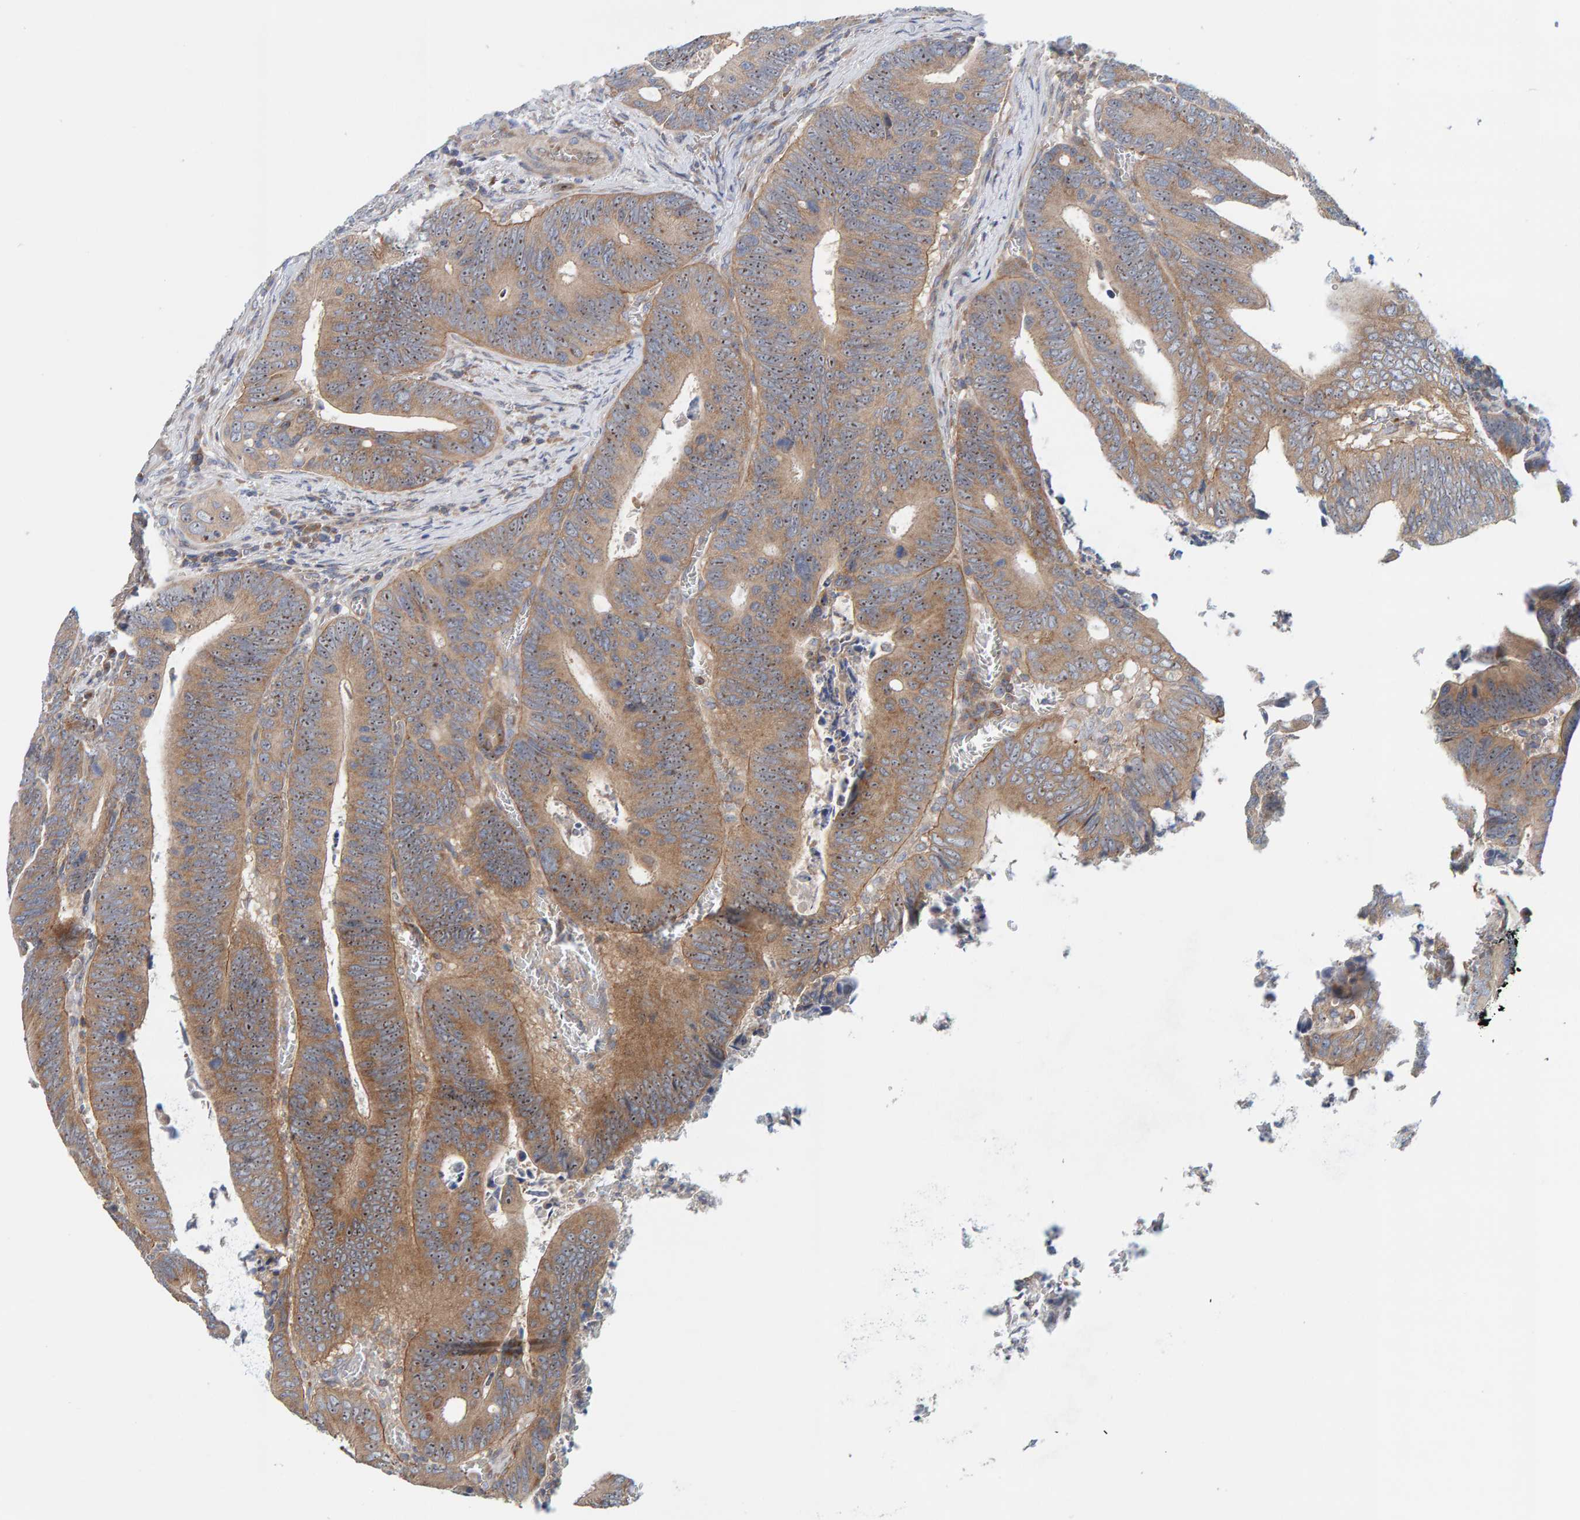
{"staining": {"intensity": "moderate", "quantity": ">75%", "location": "cytoplasmic/membranous,nuclear"}, "tissue": "colorectal cancer", "cell_type": "Tumor cells", "image_type": "cancer", "snomed": [{"axis": "morphology", "description": "Inflammation, NOS"}, {"axis": "morphology", "description": "Adenocarcinoma, NOS"}, {"axis": "topography", "description": "Colon"}], "caption": "Immunohistochemistry photomicrograph of human colorectal cancer (adenocarcinoma) stained for a protein (brown), which shows medium levels of moderate cytoplasmic/membranous and nuclear positivity in approximately >75% of tumor cells.", "gene": "CCM2", "patient": {"sex": "male", "age": 72}}